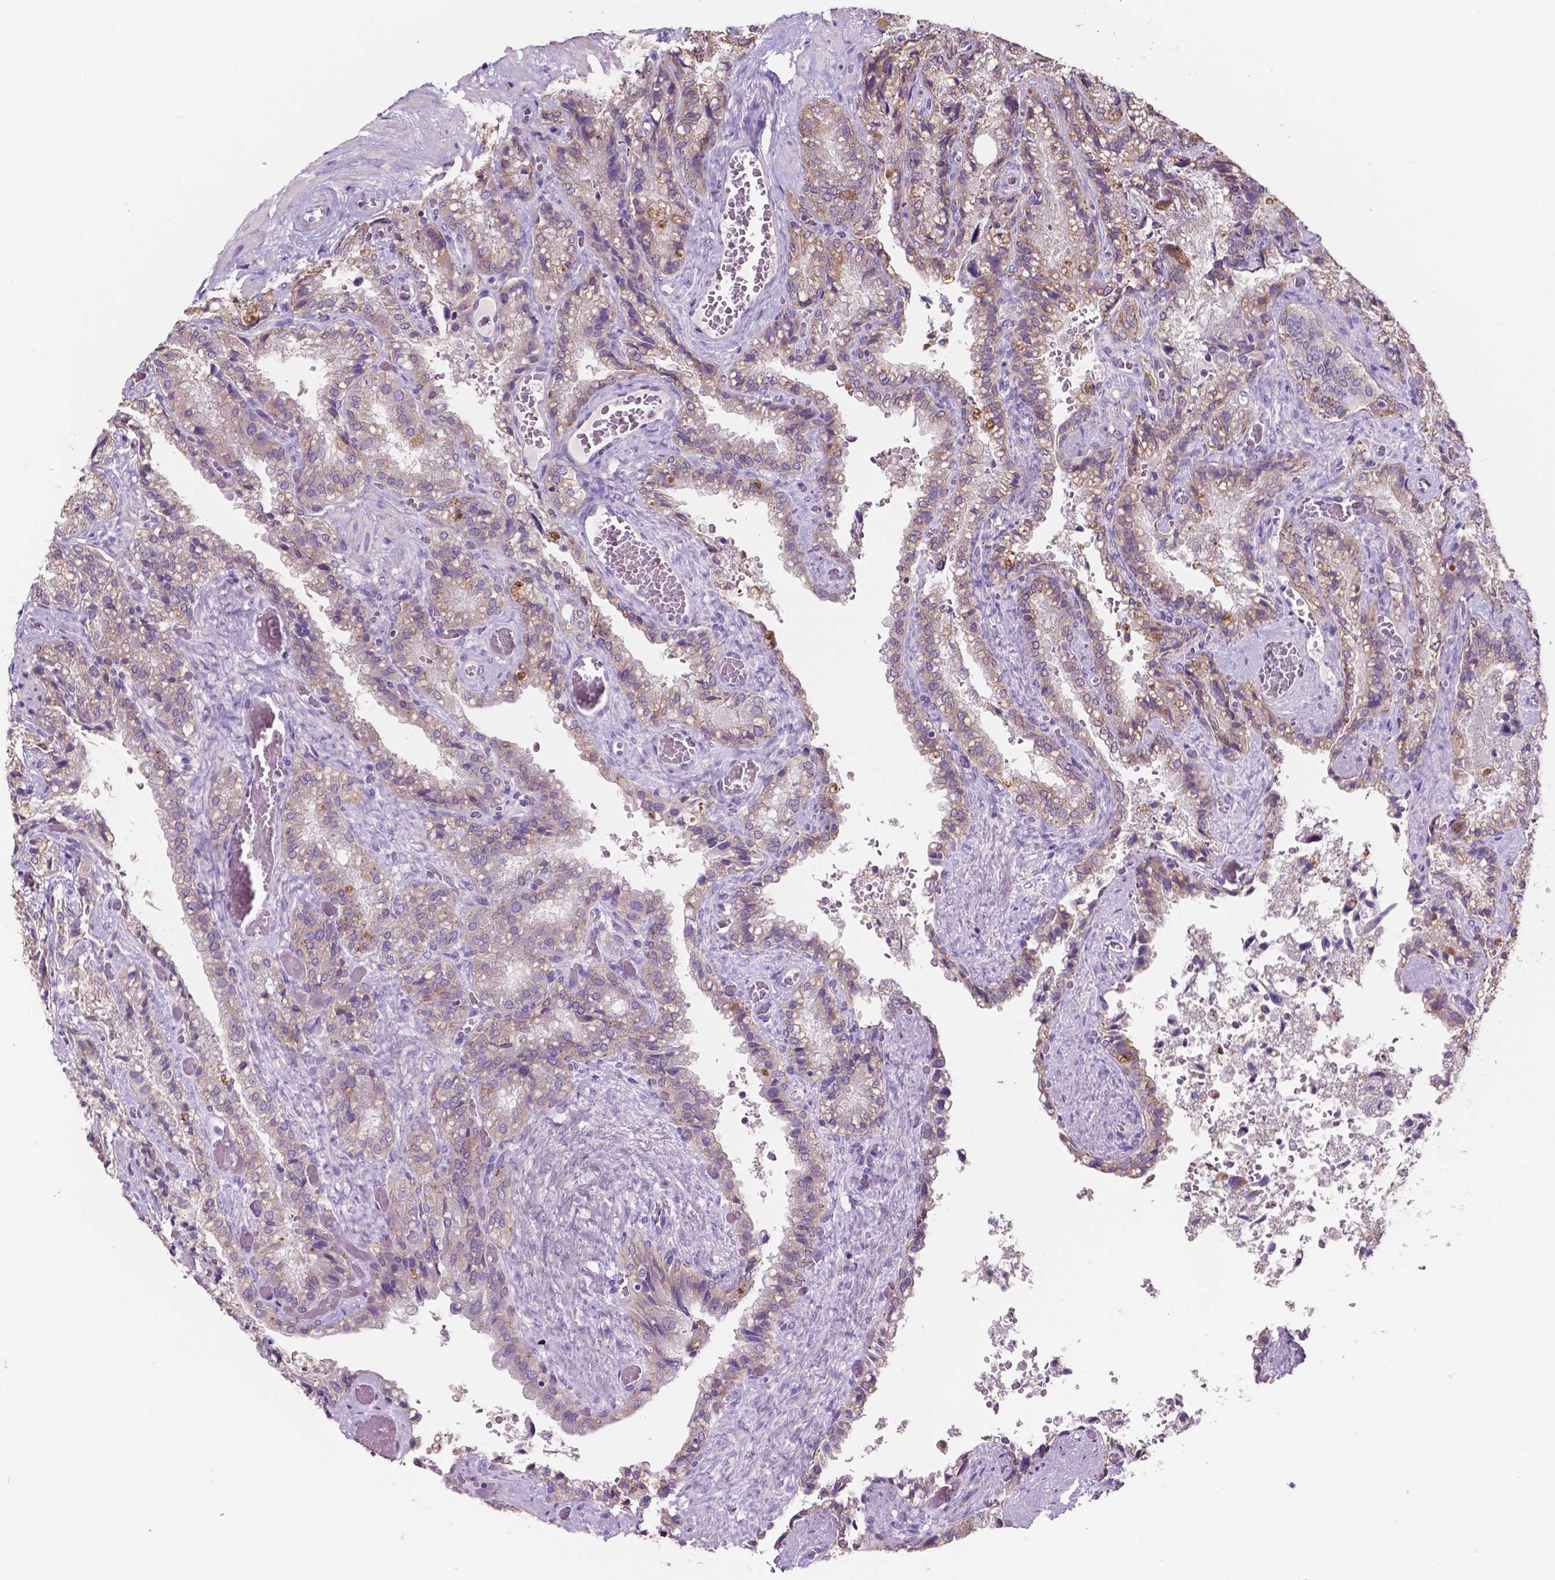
{"staining": {"intensity": "moderate", "quantity": "25%-75%", "location": "cytoplasmic/membranous"}, "tissue": "seminal vesicle", "cell_type": "Glandular cells", "image_type": "normal", "snomed": [{"axis": "morphology", "description": "Normal tissue, NOS"}, {"axis": "topography", "description": "Seminal veicle"}], "caption": "Seminal vesicle was stained to show a protein in brown. There is medium levels of moderate cytoplasmic/membranous staining in approximately 25%-75% of glandular cells.", "gene": "MKRN2OS", "patient": {"sex": "male", "age": 57}}